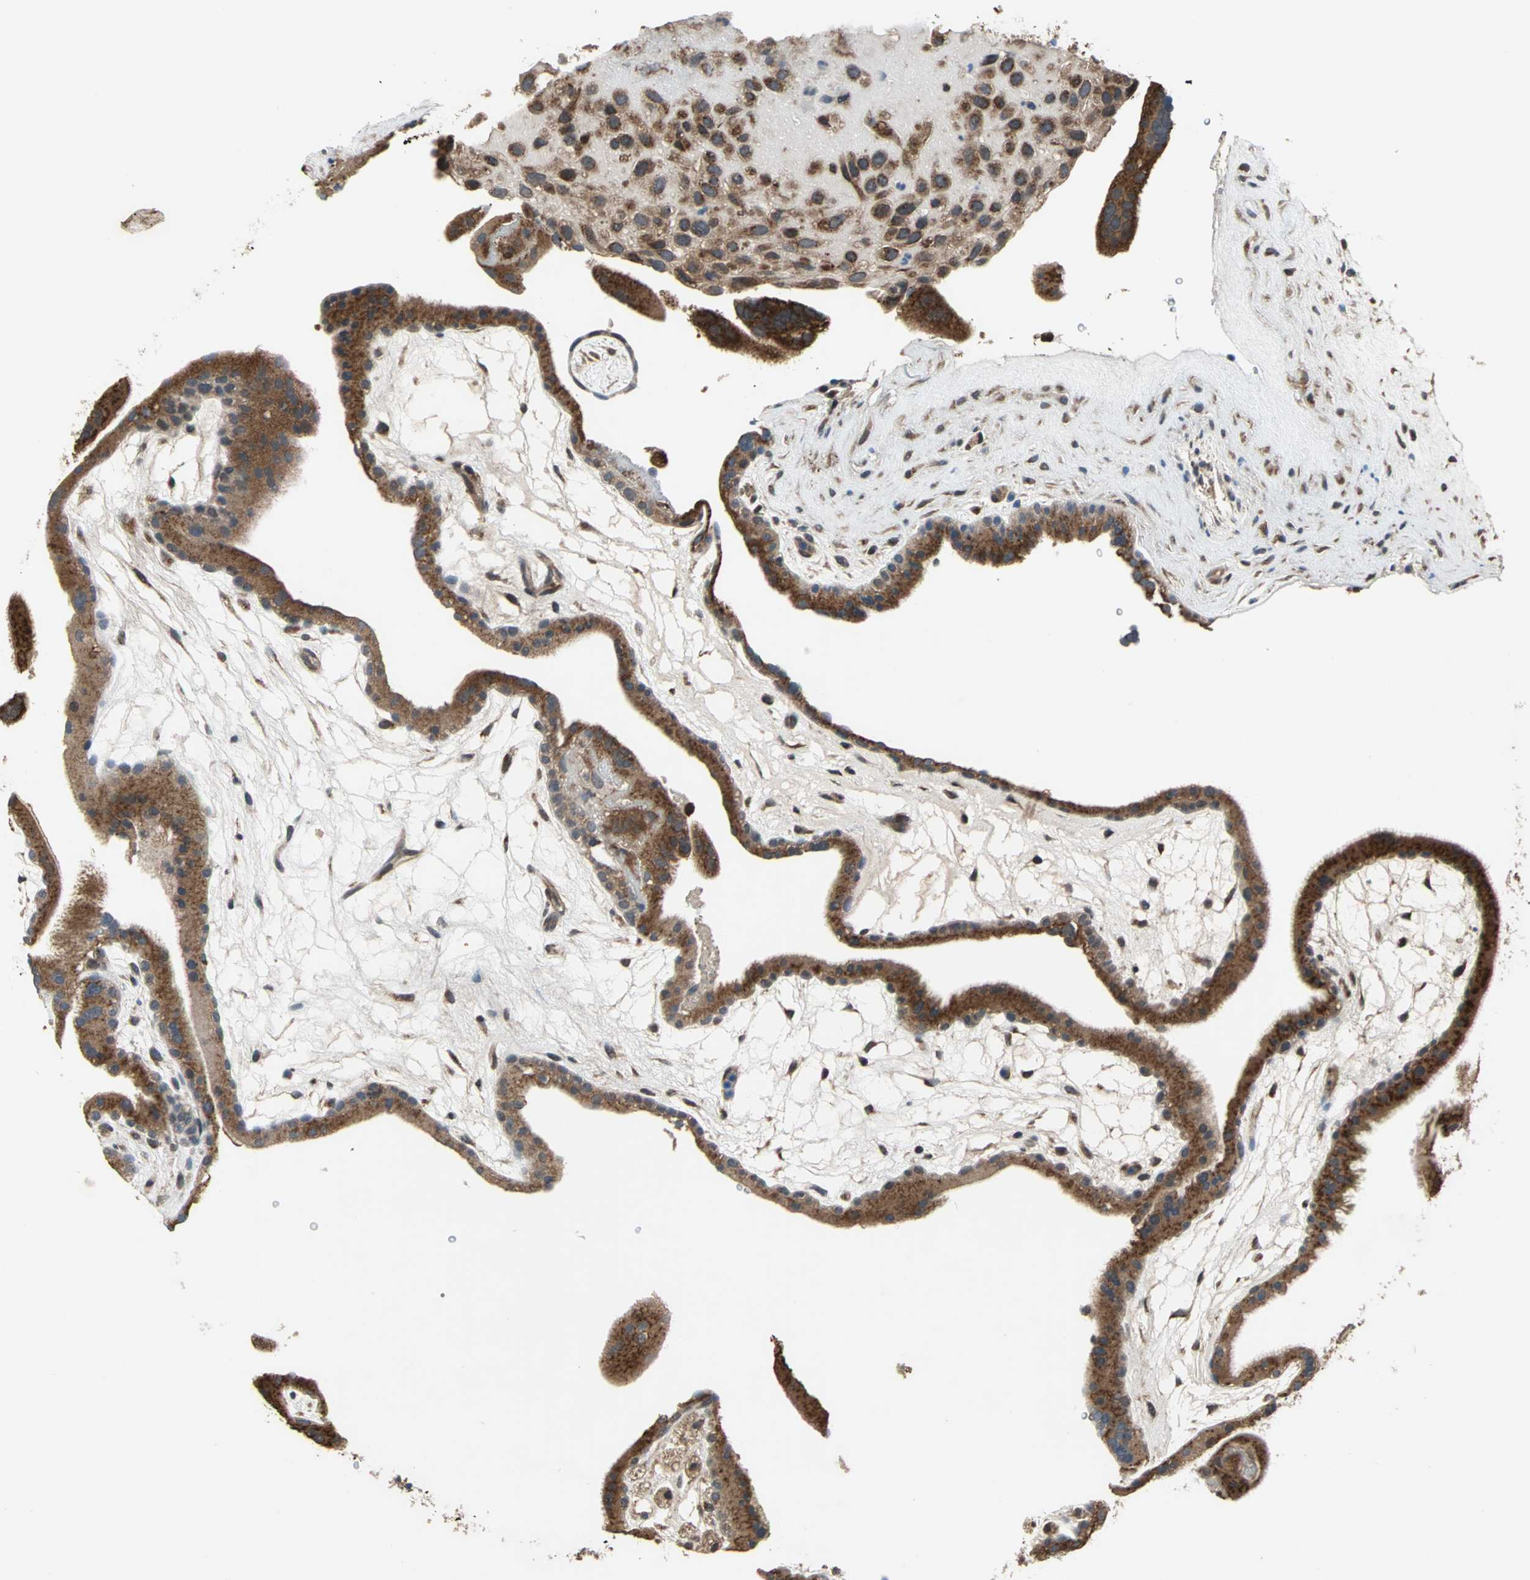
{"staining": {"intensity": "strong", "quantity": ">75%", "location": "cytoplasmic/membranous"}, "tissue": "placenta", "cell_type": "Decidual cells", "image_type": "normal", "snomed": [{"axis": "morphology", "description": "Normal tissue, NOS"}, {"axis": "topography", "description": "Placenta"}], "caption": "An image of placenta stained for a protein displays strong cytoplasmic/membranous brown staining in decidual cells.", "gene": "NFKBIE", "patient": {"sex": "female", "age": 19}}